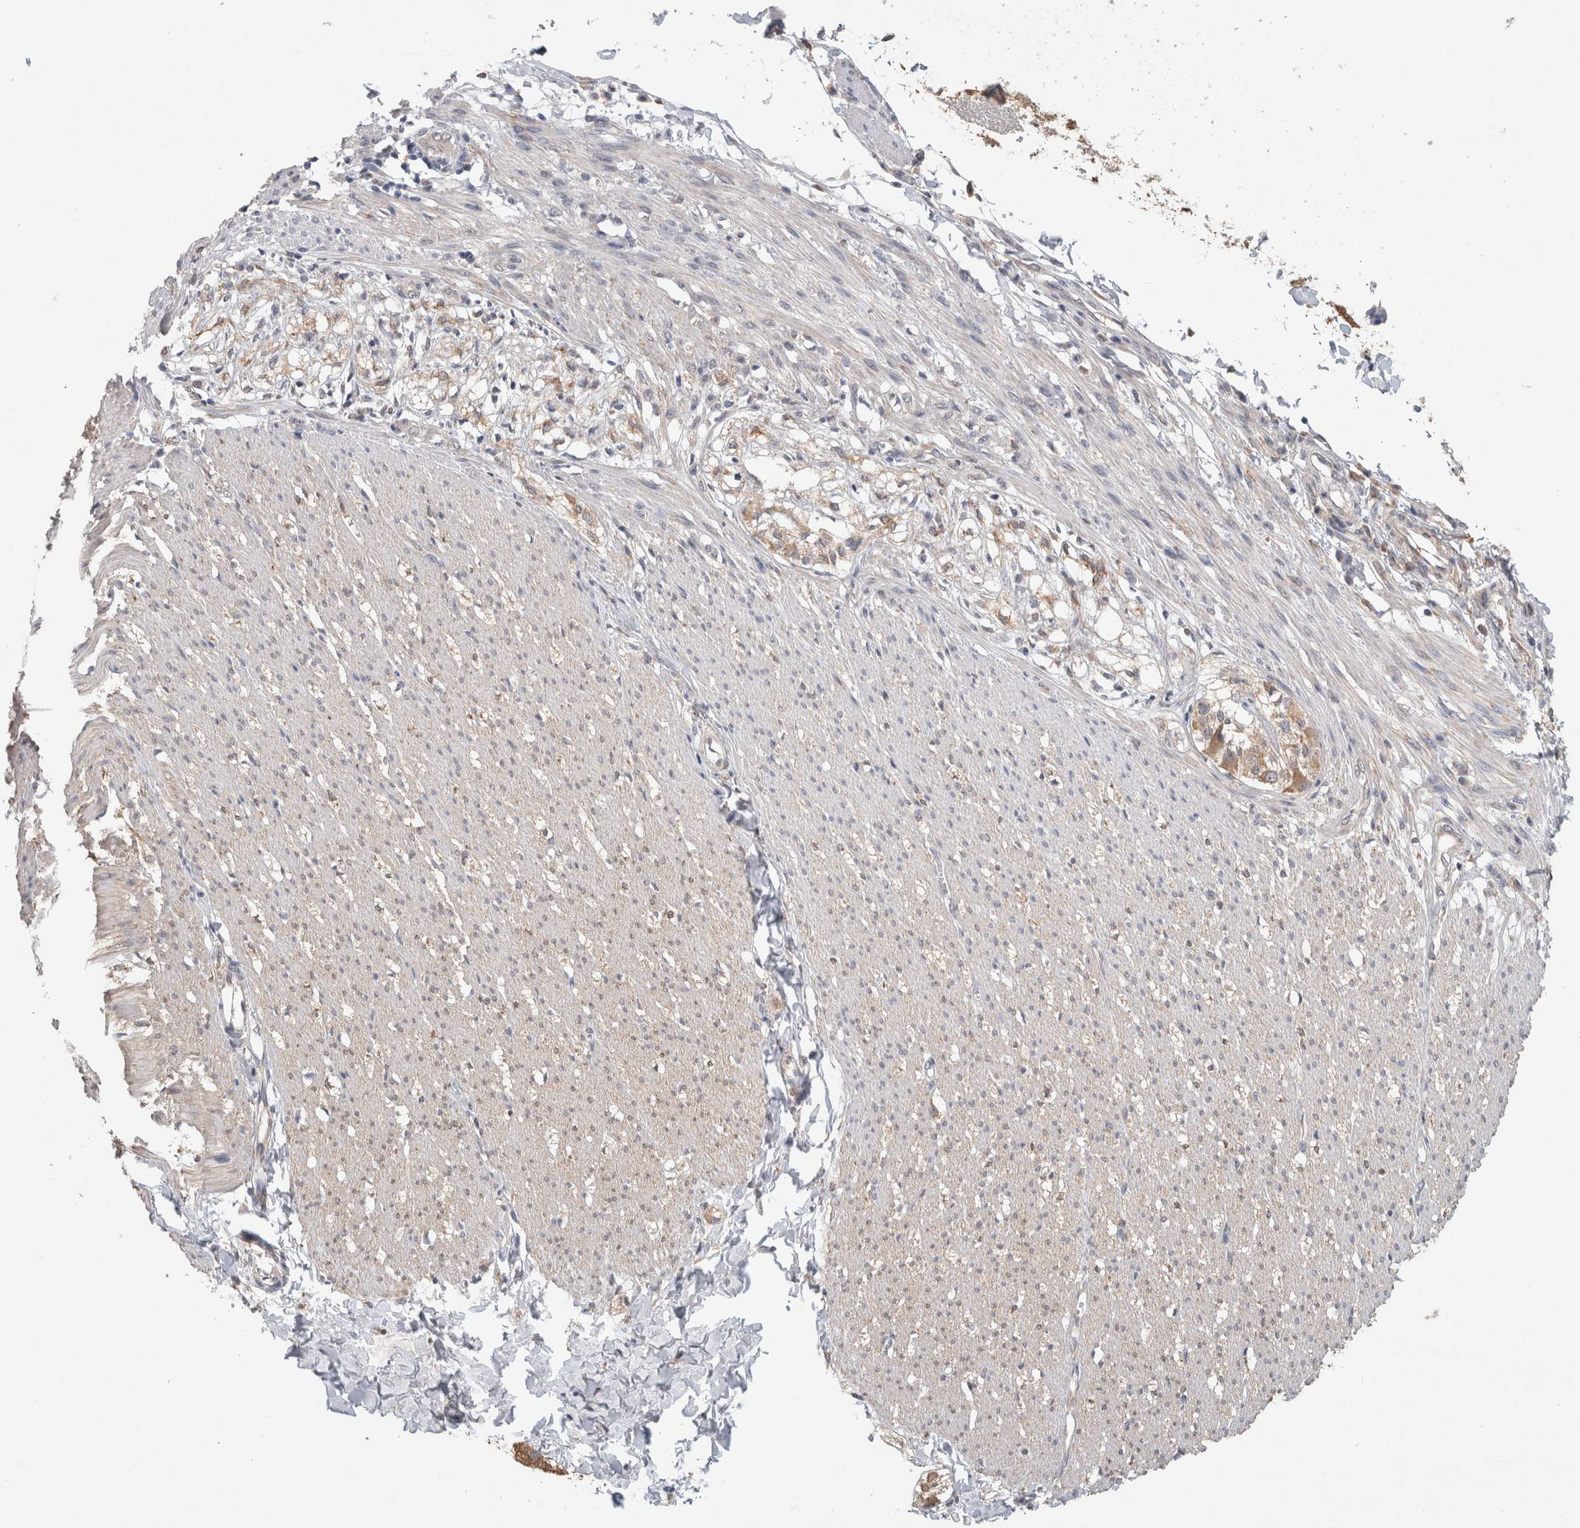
{"staining": {"intensity": "weak", "quantity": "25%-75%", "location": "cytoplasmic/membranous"}, "tissue": "smooth muscle", "cell_type": "Smooth muscle cells", "image_type": "normal", "snomed": [{"axis": "morphology", "description": "Normal tissue, NOS"}, {"axis": "morphology", "description": "Adenocarcinoma, NOS"}, {"axis": "topography", "description": "Smooth muscle"}, {"axis": "topography", "description": "Colon"}], "caption": "Weak cytoplasmic/membranous expression for a protein is seen in approximately 25%-75% of smooth muscle cells of benign smooth muscle using immunohistochemistry (IHC).", "gene": "RAB14", "patient": {"sex": "male", "age": 14}}